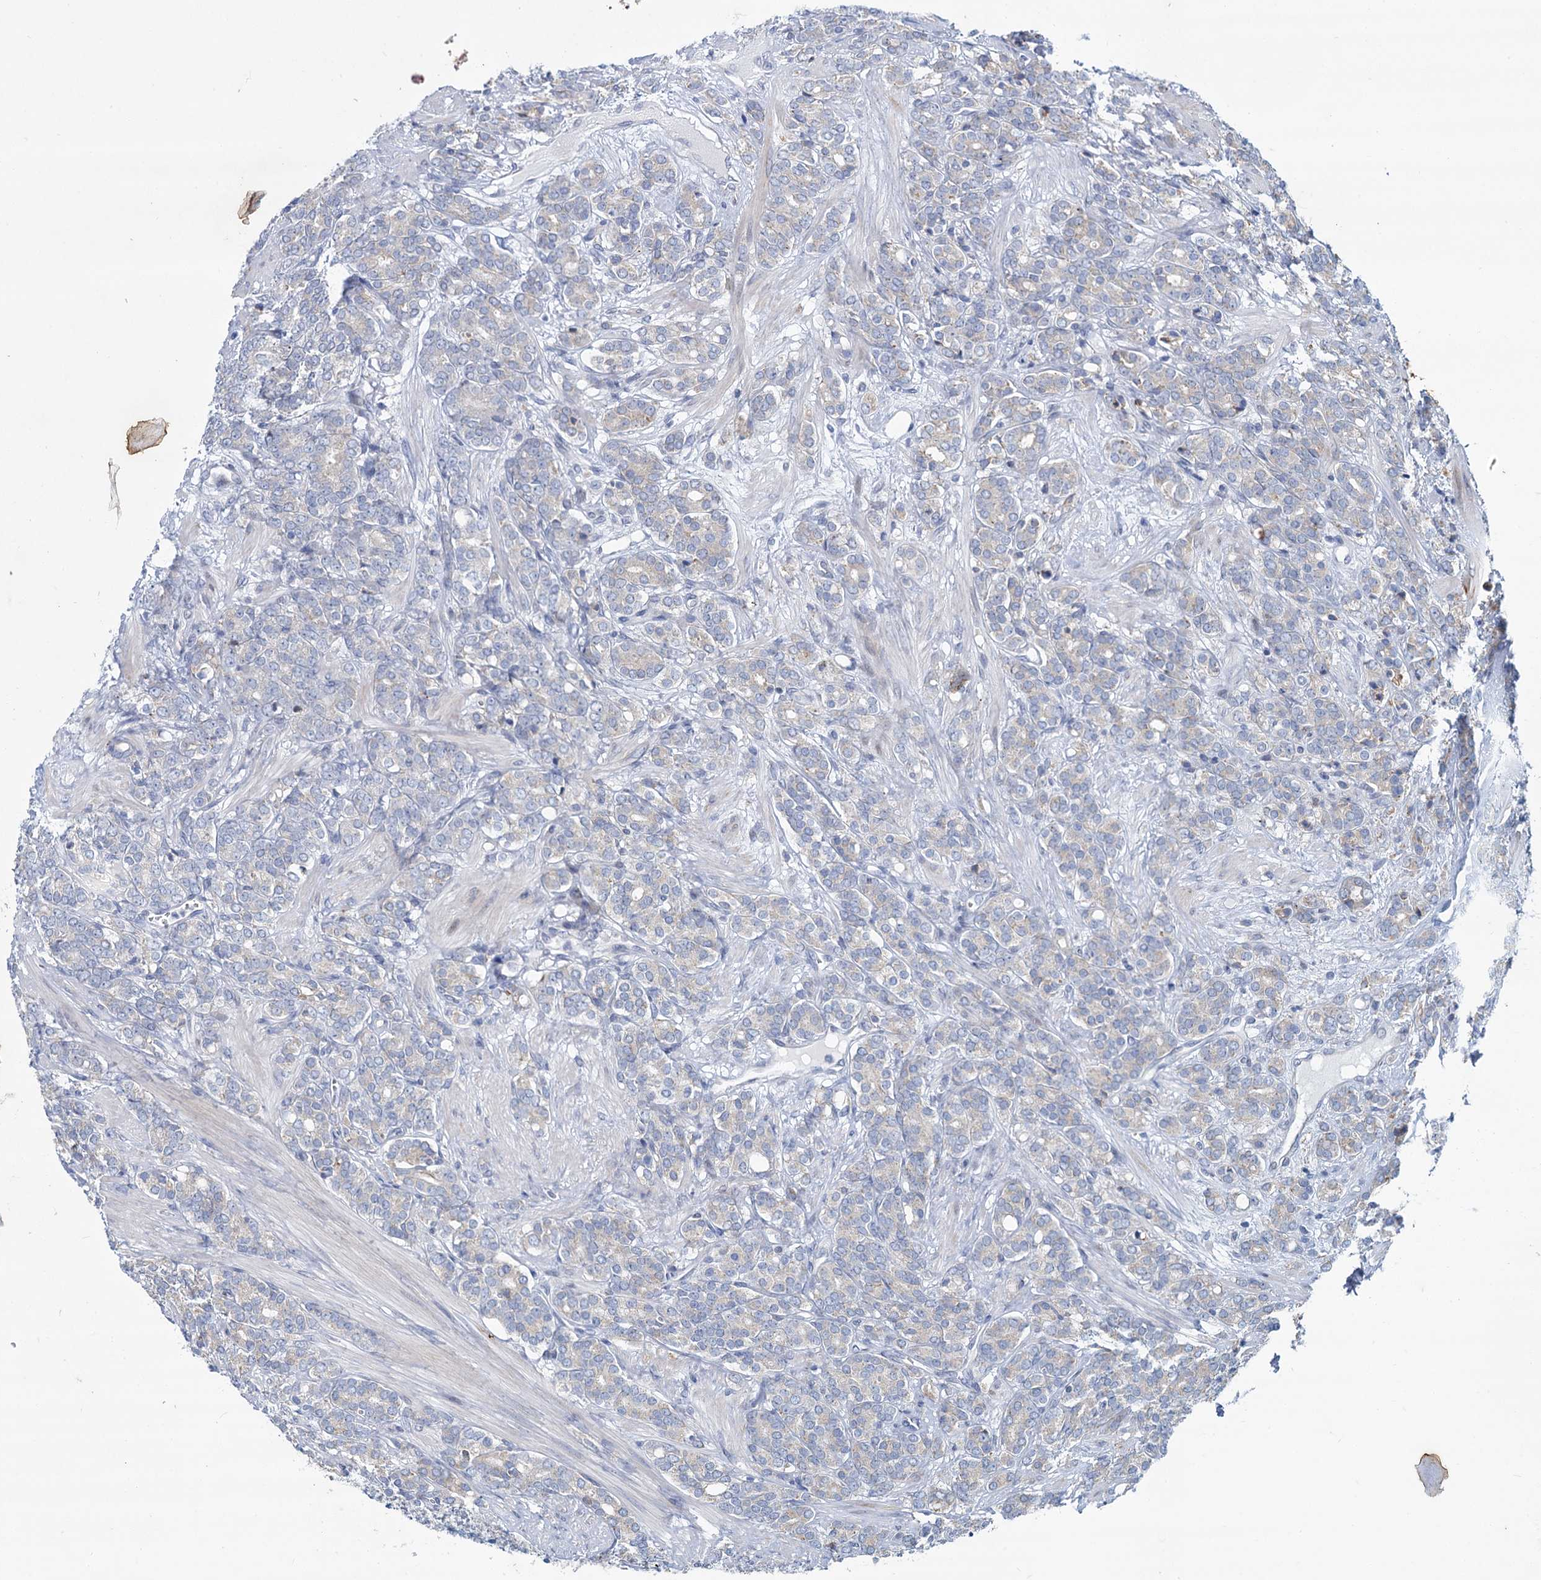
{"staining": {"intensity": "negative", "quantity": "none", "location": "none"}, "tissue": "prostate cancer", "cell_type": "Tumor cells", "image_type": "cancer", "snomed": [{"axis": "morphology", "description": "Adenocarcinoma, High grade"}, {"axis": "topography", "description": "Prostate"}], "caption": "Prostate cancer (adenocarcinoma (high-grade)) was stained to show a protein in brown. There is no significant staining in tumor cells.", "gene": "PRSS35", "patient": {"sex": "male", "age": 62}}